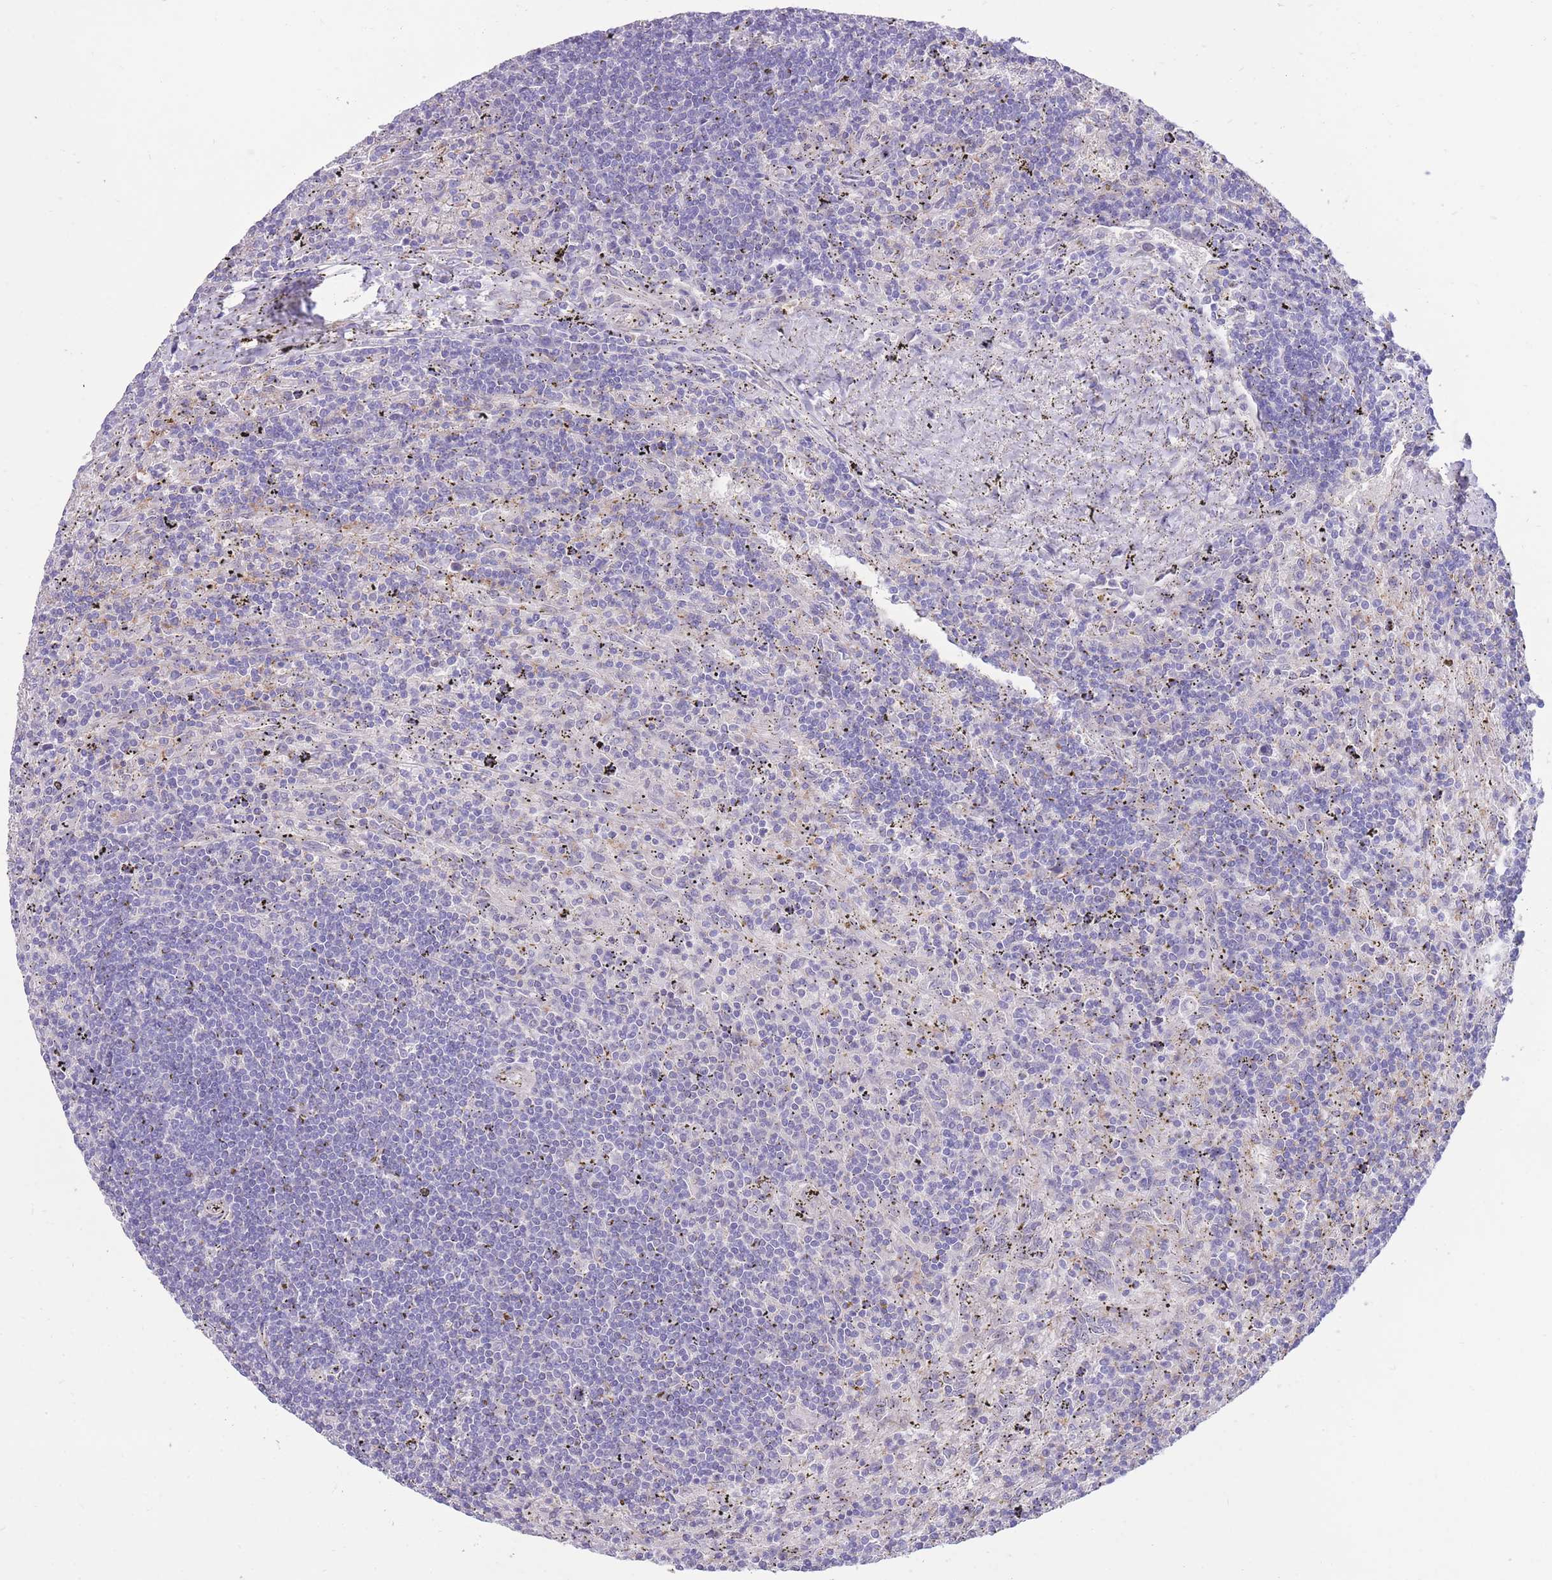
{"staining": {"intensity": "negative", "quantity": "none", "location": "none"}, "tissue": "lymphoma", "cell_type": "Tumor cells", "image_type": "cancer", "snomed": [{"axis": "morphology", "description": "Malignant lymphoma, non-Hodgkin's type, Low grade"}, {"axis": "topography", "description": "Spleen"}], "caption": "Immunohistochemistry photomicrograph of neoplastic tissue: lymphoma stained with DAB shows no significant protein expression in tumor cells.", "gene": "RGS11", "patient": {"sex": "male", "age": 76}}